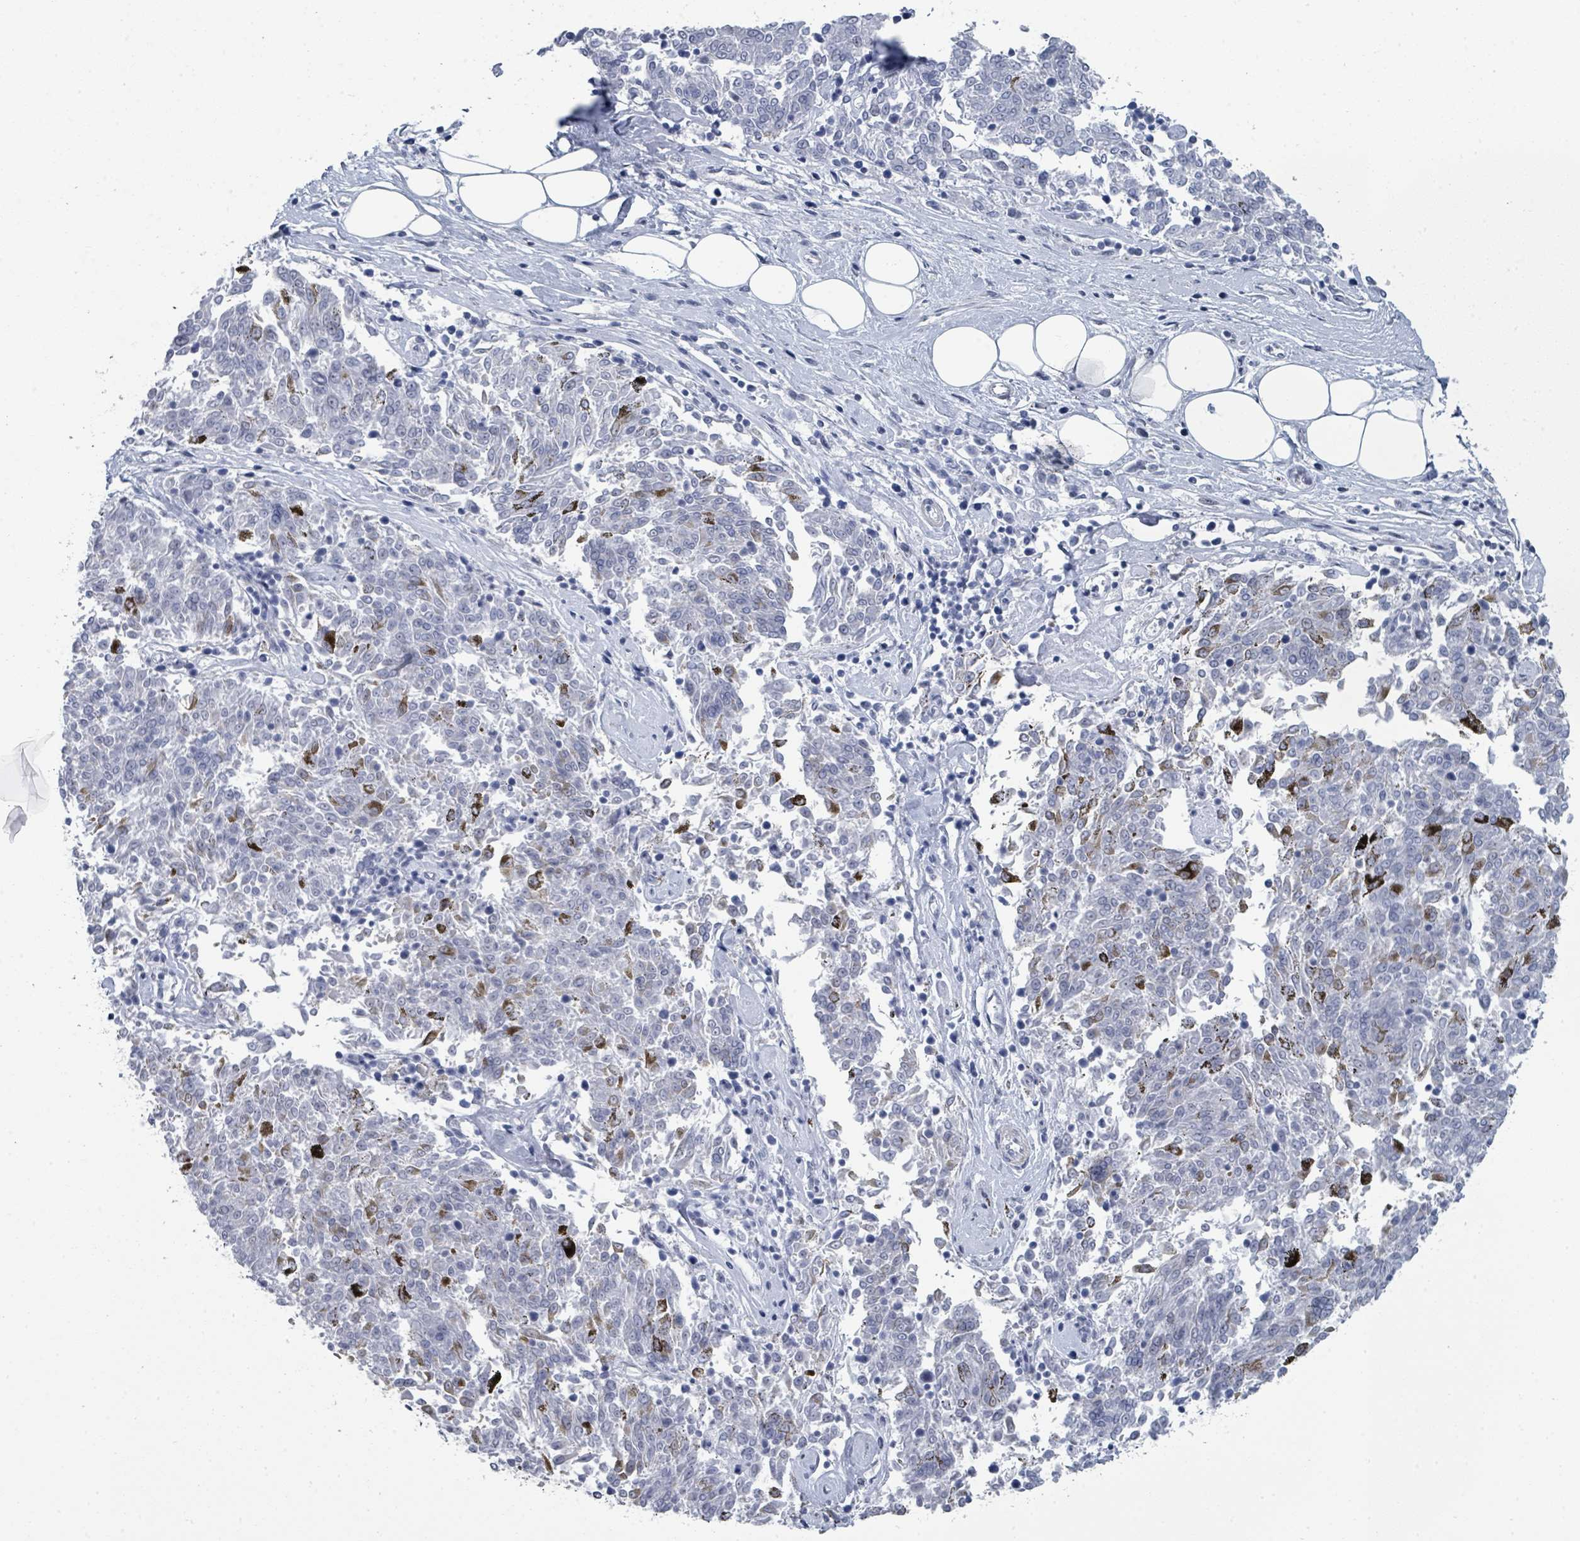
{"staining": {"intensity": "negative", "quantity": "none", "location": "none"}, "tissue": "melanoma", "cell_type": "Tumor cells", "image_type": "cancer", "snomed": [{"axis": "morphology", "description": "Malignant melanoma, NOS"}, {"axis": "topography", "description": "Skin"}], "caption": "High magnification brightfield microscopy of melanoma stained with DAB (3,3'-diaminobenzidine) (brown) and counterstained with hematoxylin (blue): tumor cells show no significant staining.", "gene": "CT45A5", "patient": {"sex": "female", "age": 72}}